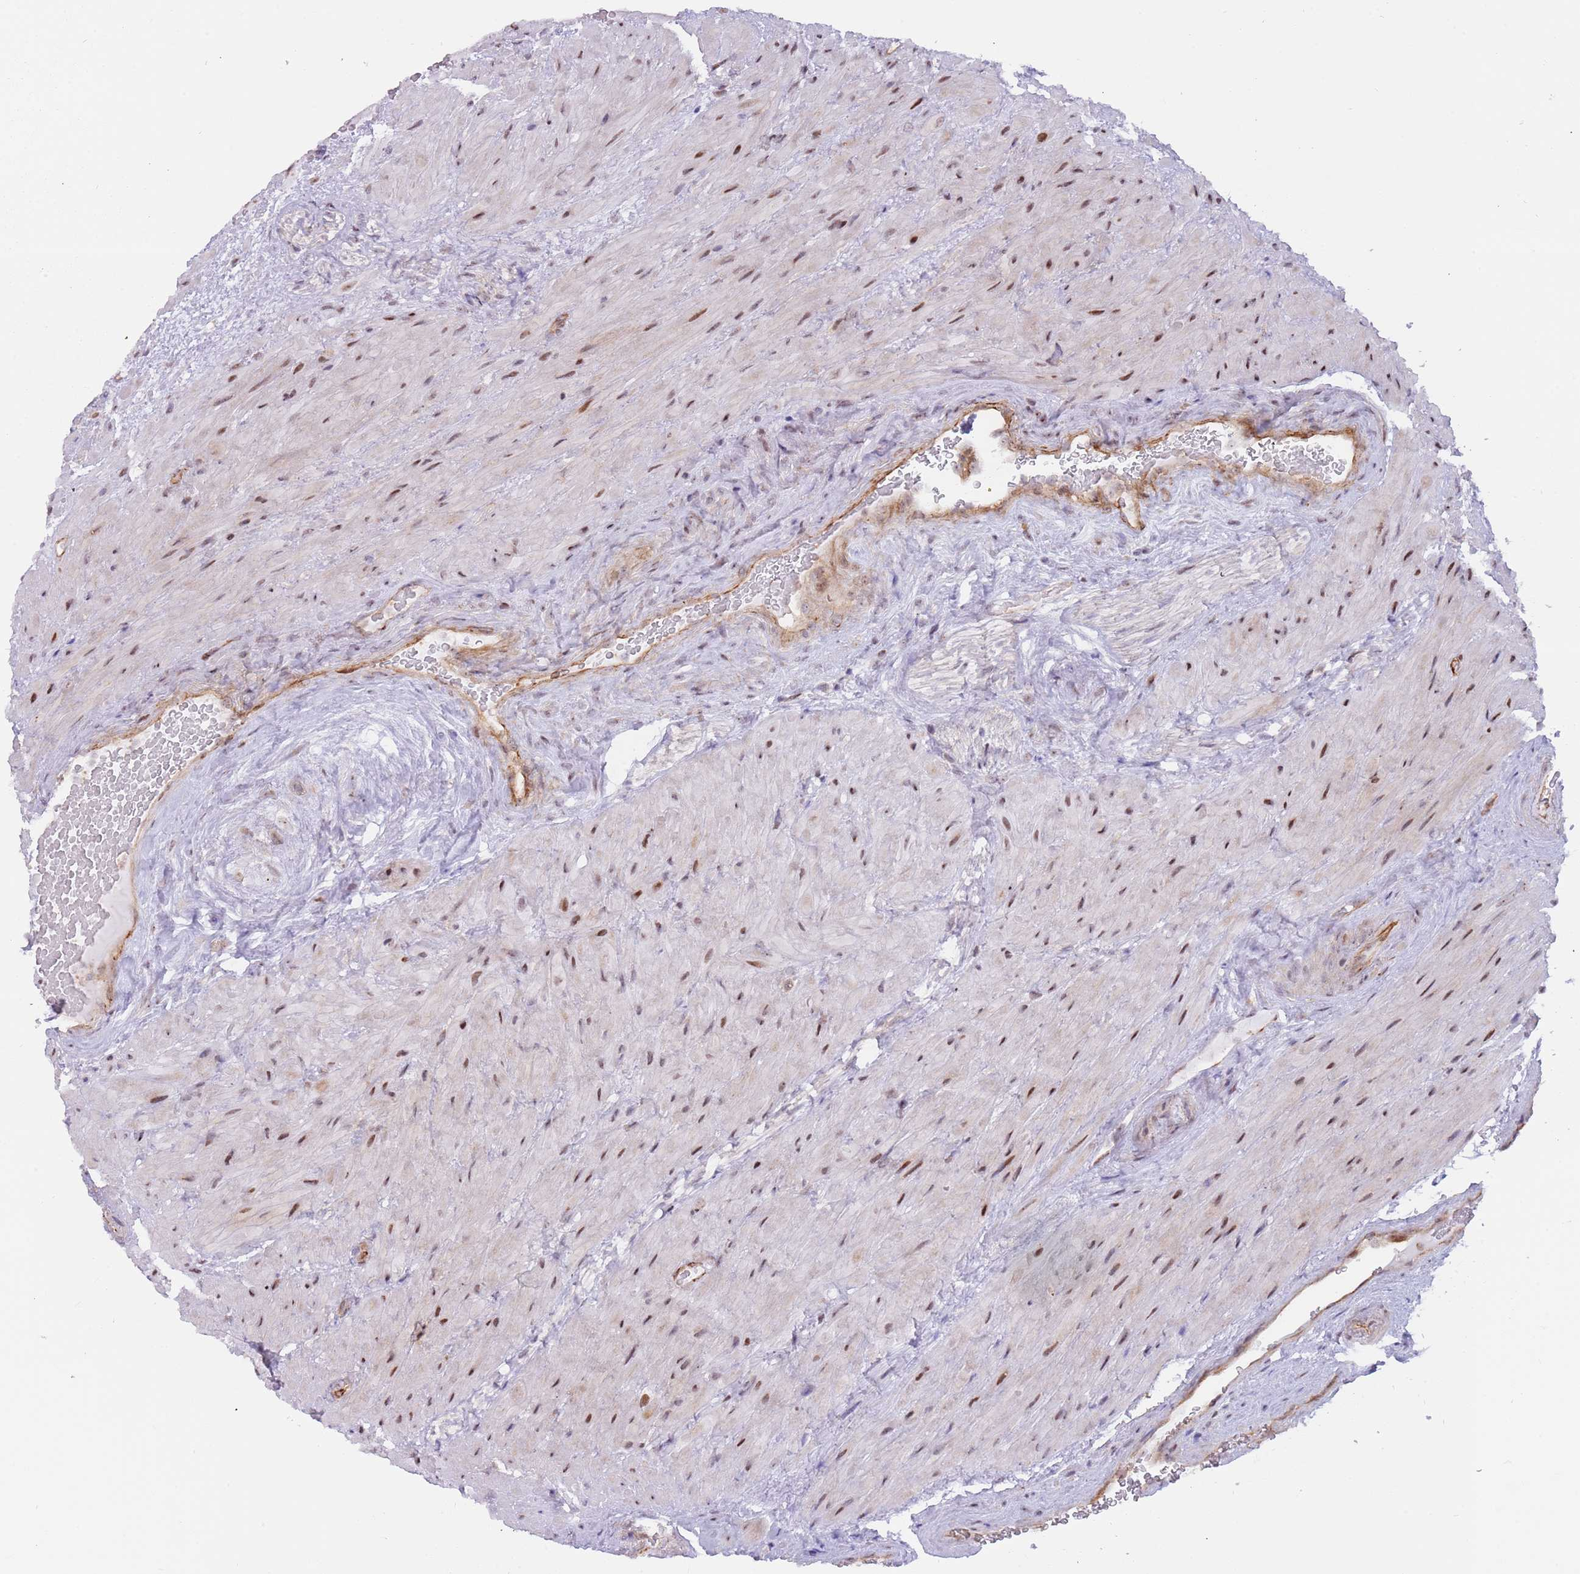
{"staining": {"intensity": "moderate", "quantity": ">75%", "location": "nuclear"}, "tissue": "seminal vesicle", "cell_type": "Glandular cells", "image_type": "normal", "snomed": [{"axis": "morphology", "description": "Normal tissue, NOS"}, {"axis": "topography", "description": "Seminal veicle"}, {"axis": "topography", "description": "Peripheral nerve tissue"}], "caption": "Immunohistochemistry (IHC) image of benign seminal vesicle: seminal vesicle stained using immunohistochemistry displays medium levels of moderate protein expression localized specifically in the nuclear of glandular cells, appearing as a nuclear brown color.", "gene": "LRMDA", "patient": {"sex": "male", "age": 67}}